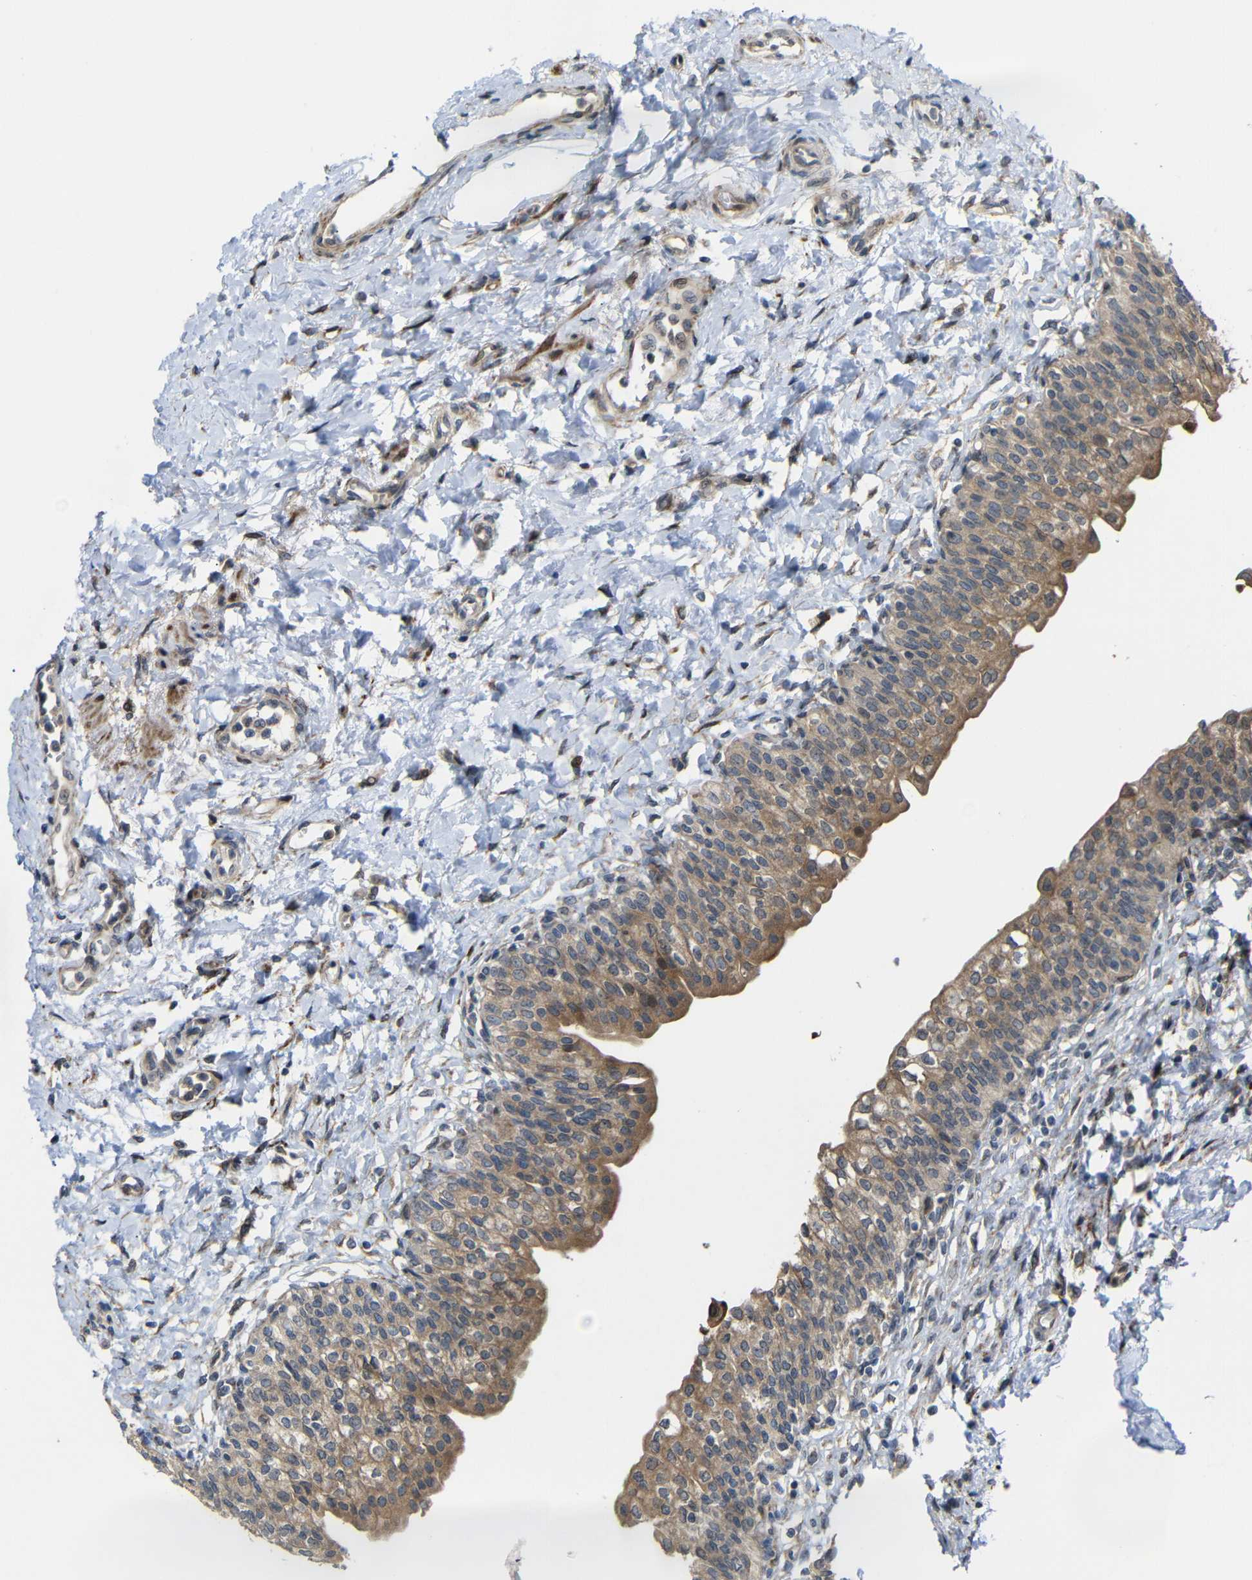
{"staining": {"intensity": "moderate", "quantity": ">75%", "location": "cytoplasmic/membranous"}, "tissue": "urinary bladder", "cell_type": "Urothelial cells", "image_type": "normal", "snomed": [{"axis": "morphology", "description": "Normal tissue, NOS"}, {"axis": "topography", "description": "Urinary bladder"}], "caption": "Urinary bladder stained with immunohistochemistry demonstrates moderate cytoplasmic/membranous staining in about >75% of urothelial cells.", "gene": "P3H2", "patient": {"sex": "male", "age": 55}}